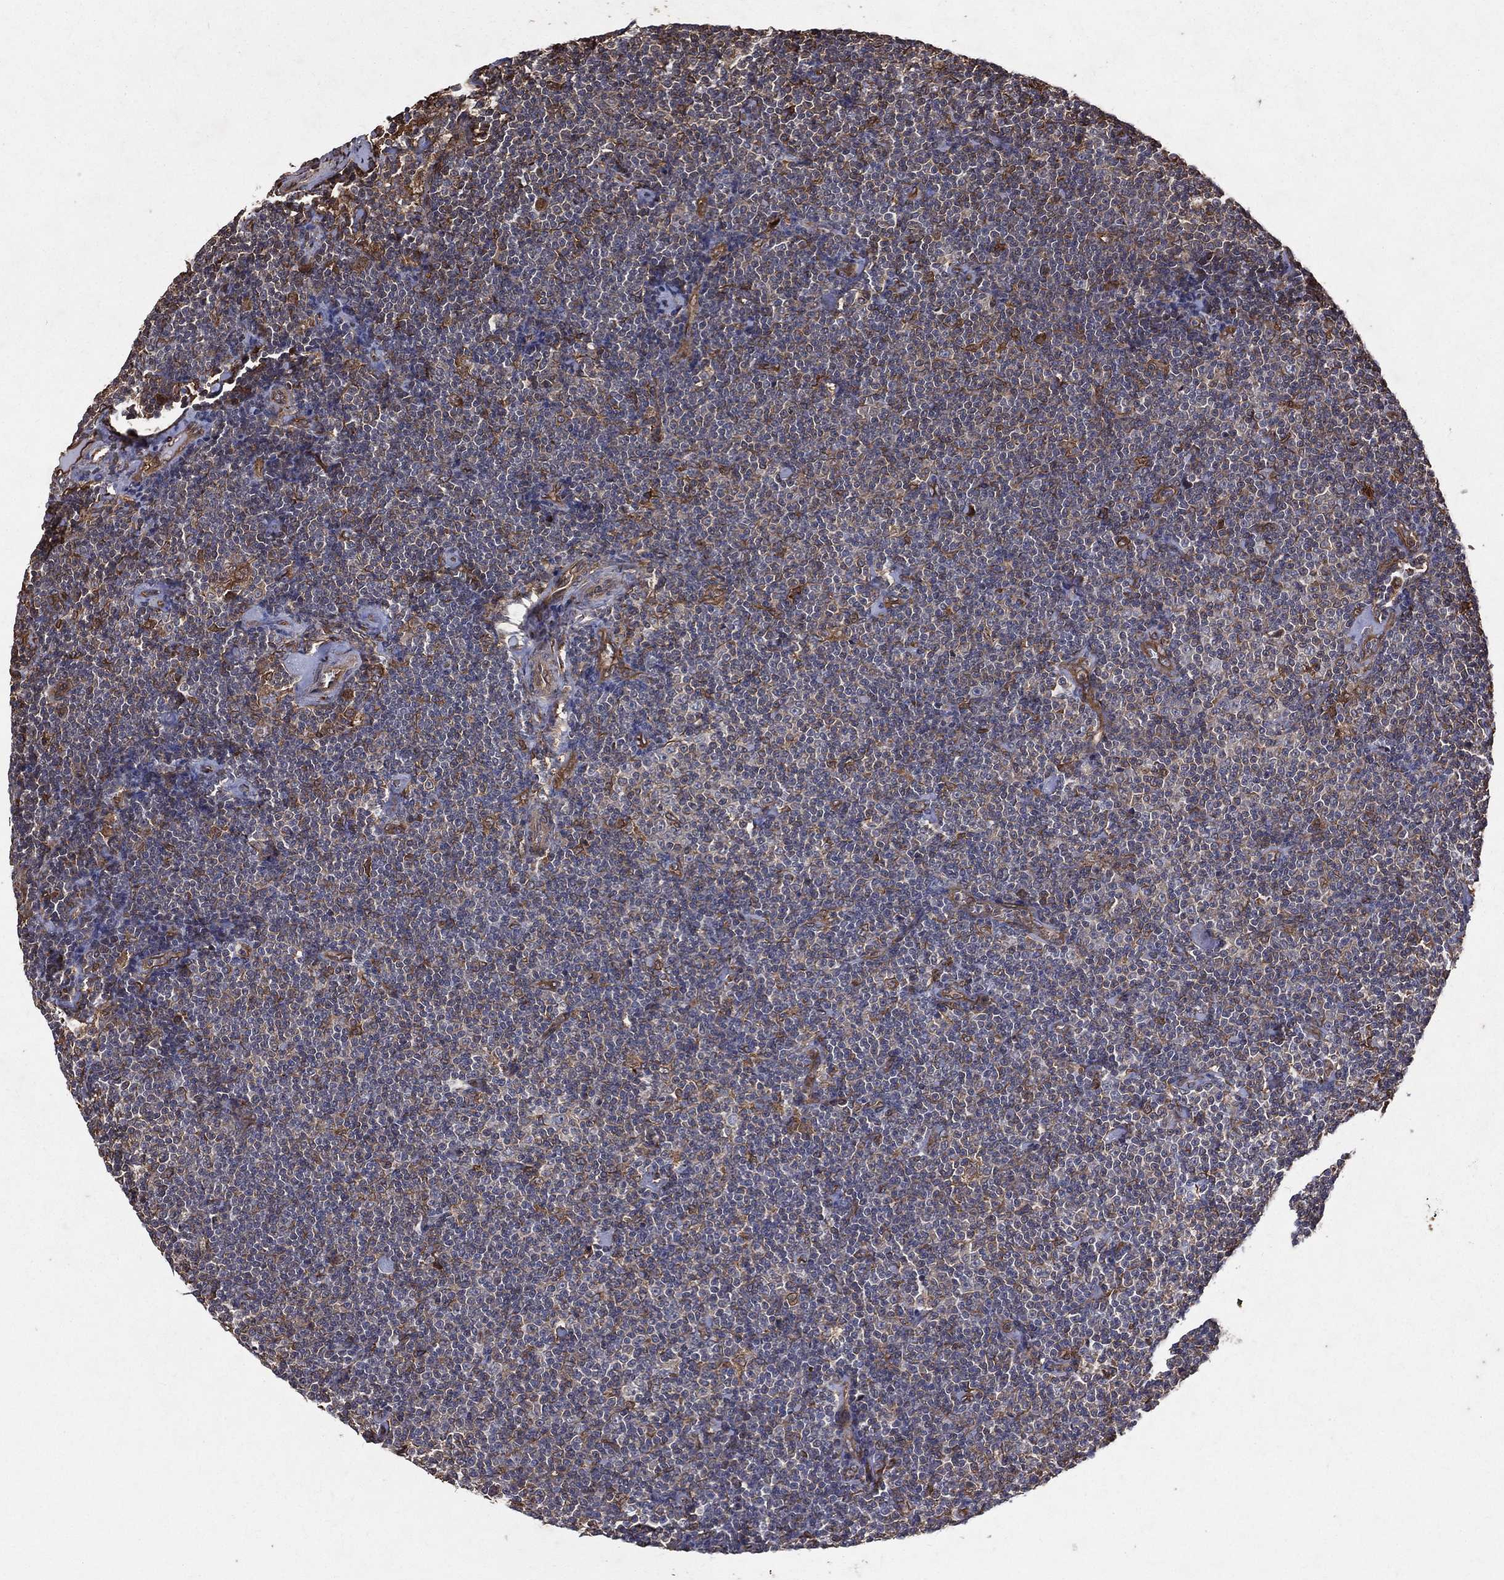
{"staining": {"intensity": "weak", "quantity": "<25%", "location": "cytoplasmic/membranous"}, "tissue": "lymphoma", "cell_type": "Tumor cells", "image_type": "cancer", "snomed": [{"axis": "morphology", "description": "Malignant lymphoma, non-Hodgkin's type, Low grade"}, {"axis": "topography", "description": "Lymph node"}], "caption": "IHC micrograph of lymphoma stained for a protein (brown), which displays no positivity in tumor cells.", "gene": "DPYSL2", "patient": {"sex": "male", "age": 81}}